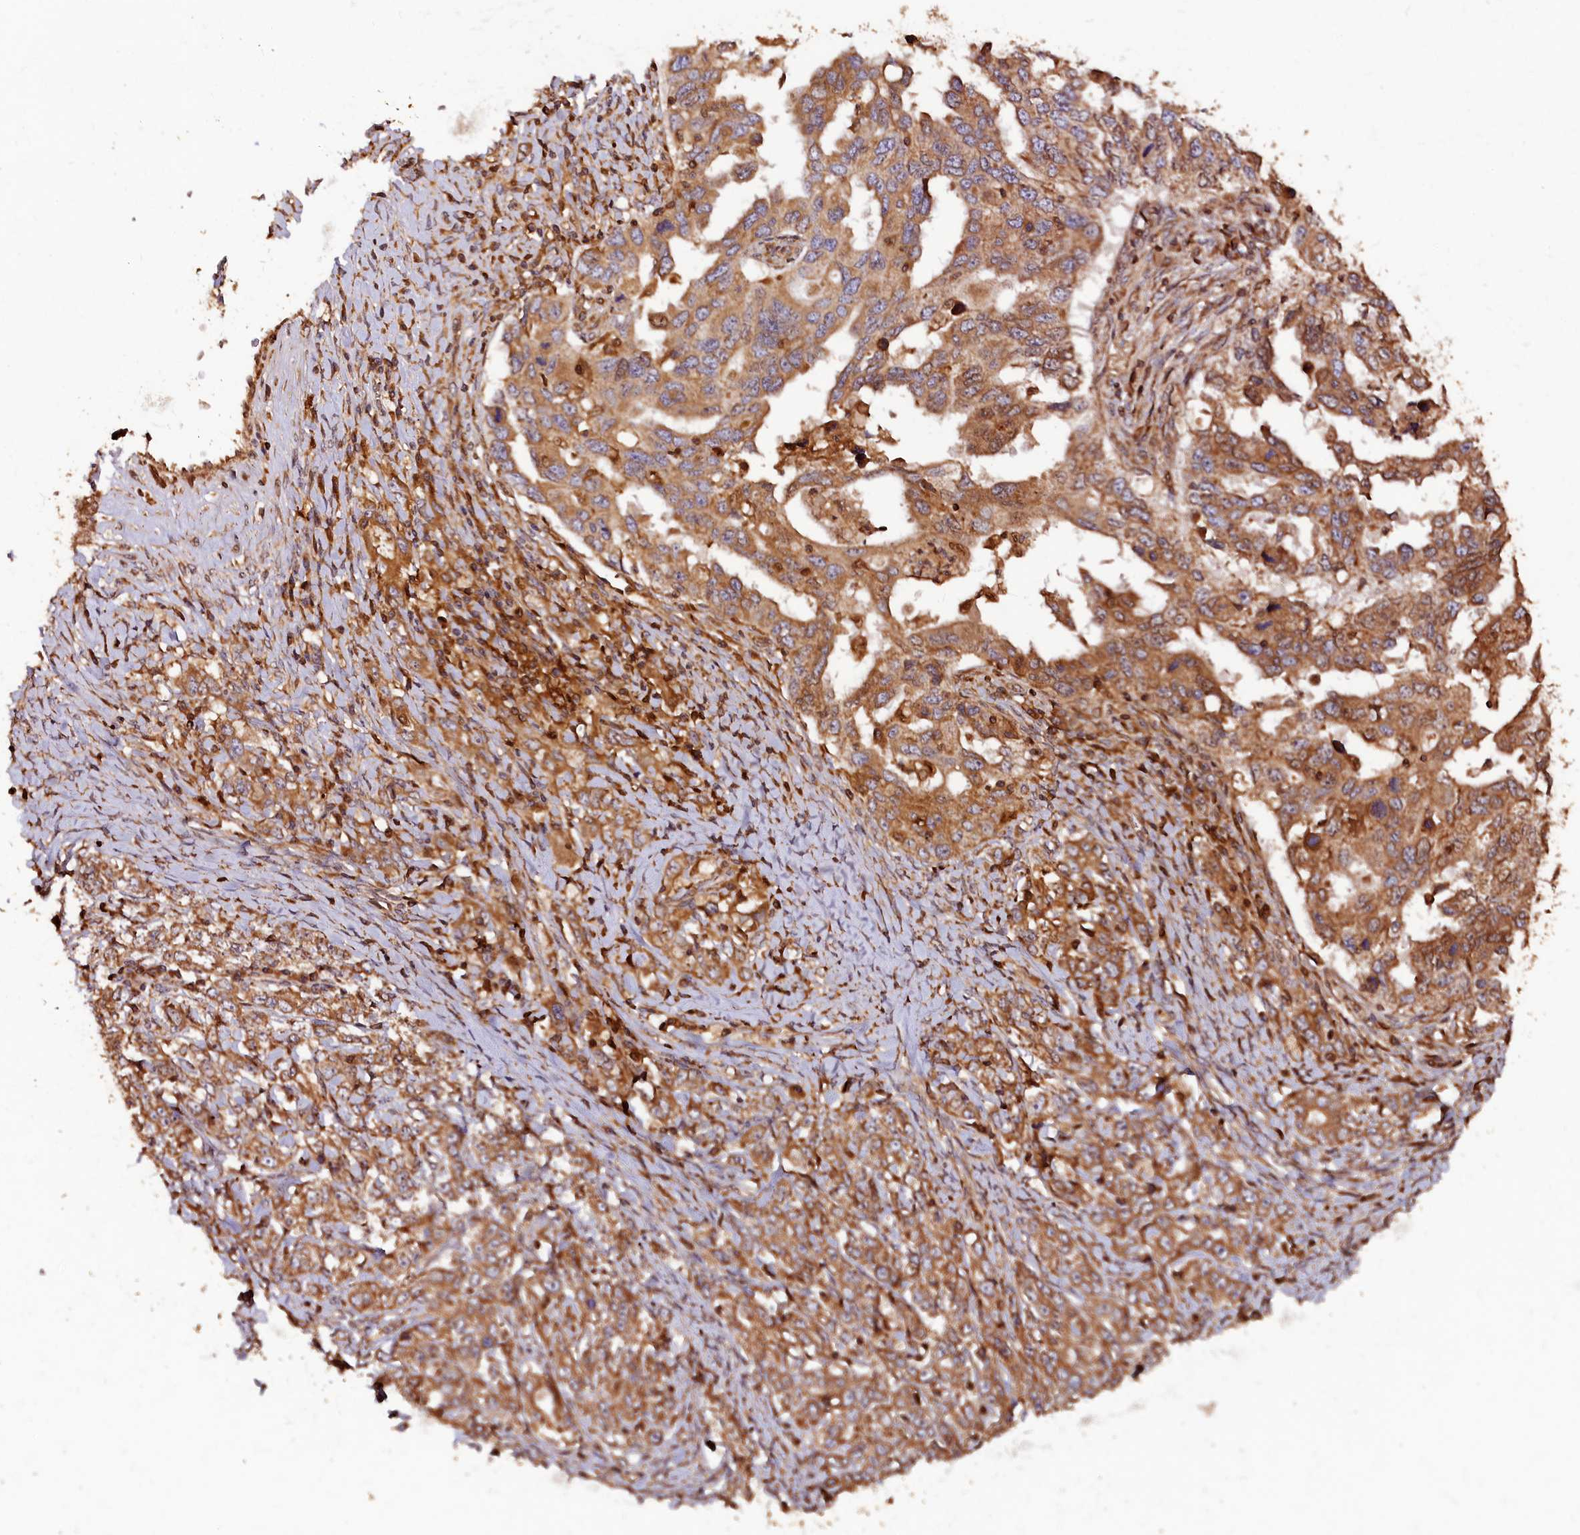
{"staining": {"intensity": "moderate", "quantity": ">75%", "location": "cytoplasmic/membranous"}, "tissue": "ovarian cancer", "cell_type": "Tumor cells", "image_type": "cancer", "snomed": [{"axis": "morphology", "description": "Carcinoma, endometroid"}, {"axis": "topography", "description": "Ovary"}], "caption": "Immunohistochemical staining of ovarian cancer demonstrates moderate cytoplasmic/membranous protein staining in approximately >75% of tumor cells.", "gene": "HMOX2", "patient": {"sex": "female", "age": 62}}